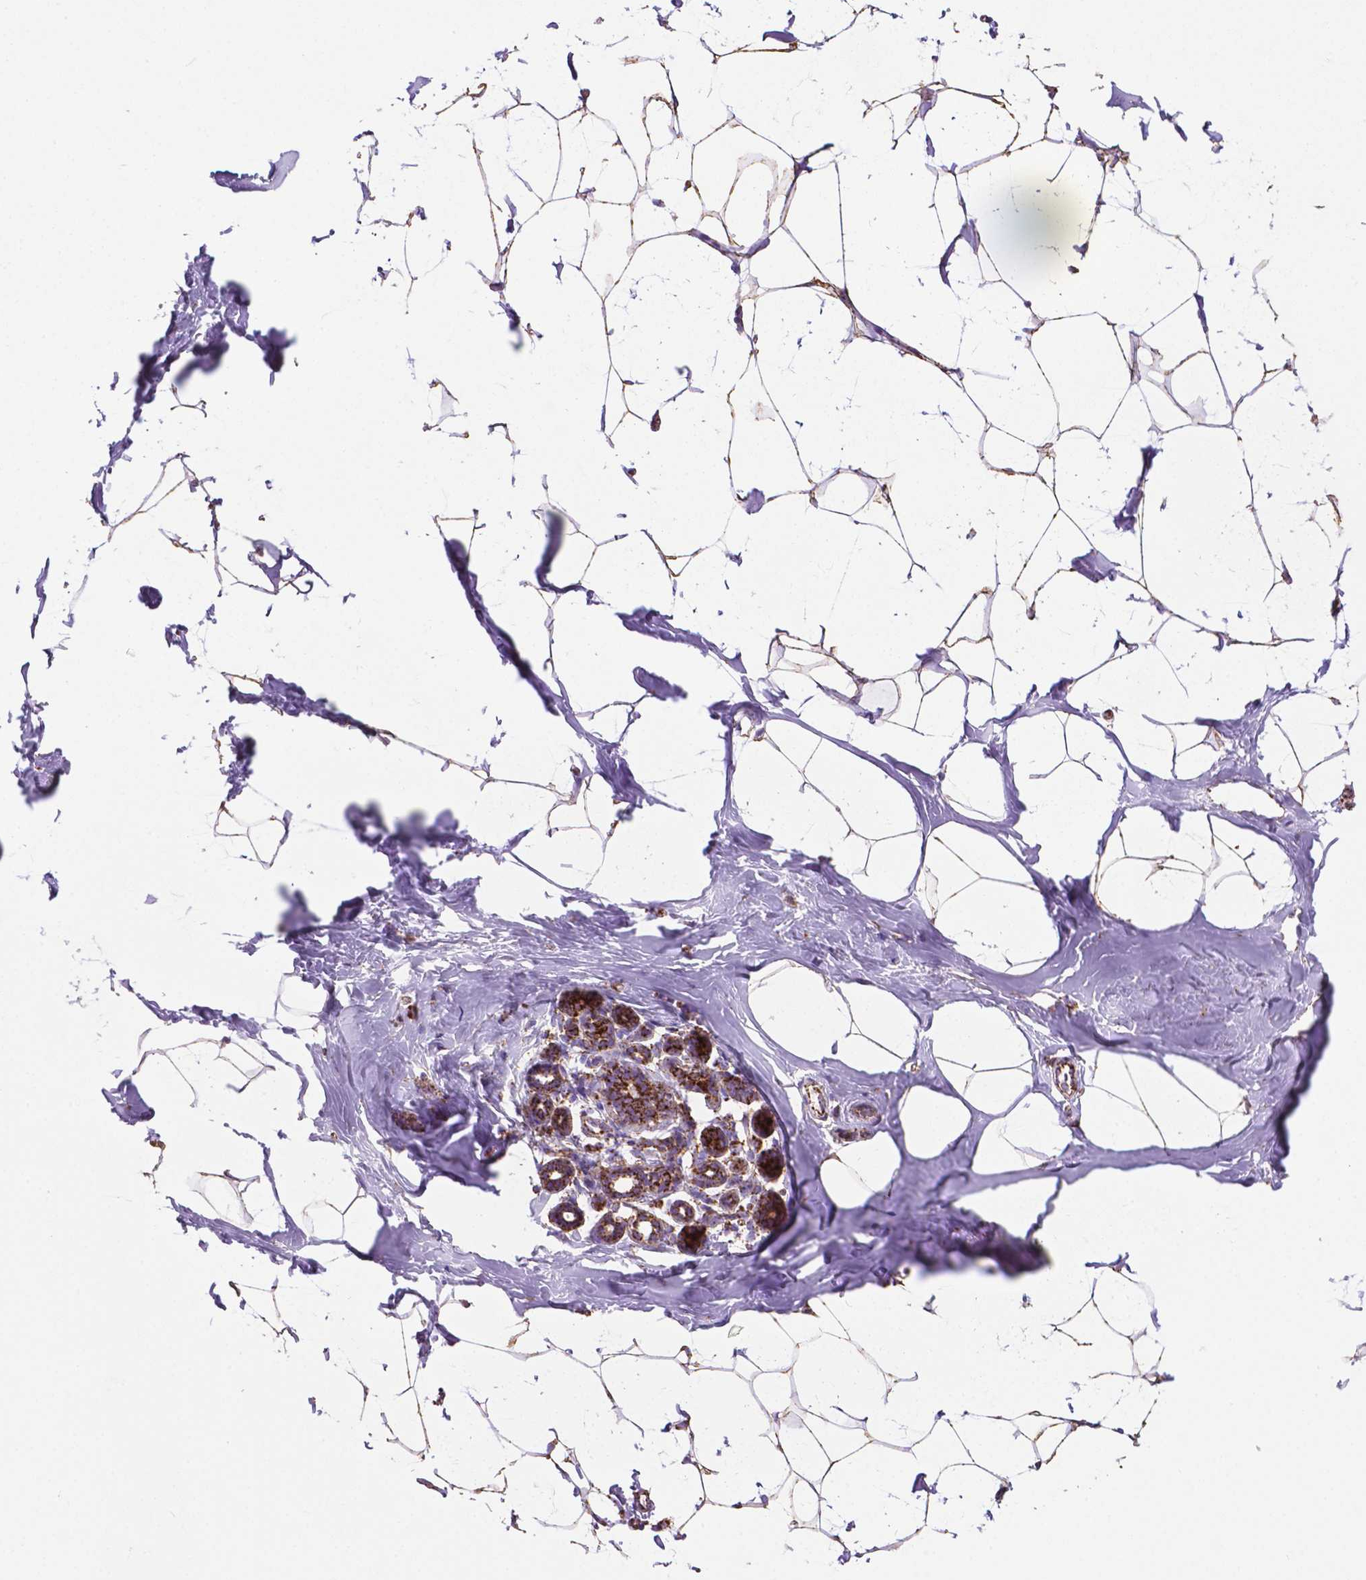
{"staining": {"intensity": "strong", "quantity": ">75%", "location": "cytoplasmic/membranous"}, "tissue": "breast", "cell_type": "Adipocytes", "image_type": "normal", "snomed": [{"axis": "morphology", "description": "Normal tissue, NOS"}, {"axis": "topography", "description": "Breast"}], "caption": "This image reveals normal breast stained with immunohistochemistry to label a protein in brown. The cytoplasmic/membranous of adipocytes show strong positivity for the protein. Nuclei are counter-stained blue.", "gene": "RMDN3", "patient": {"sex": "female", "age": 32}}